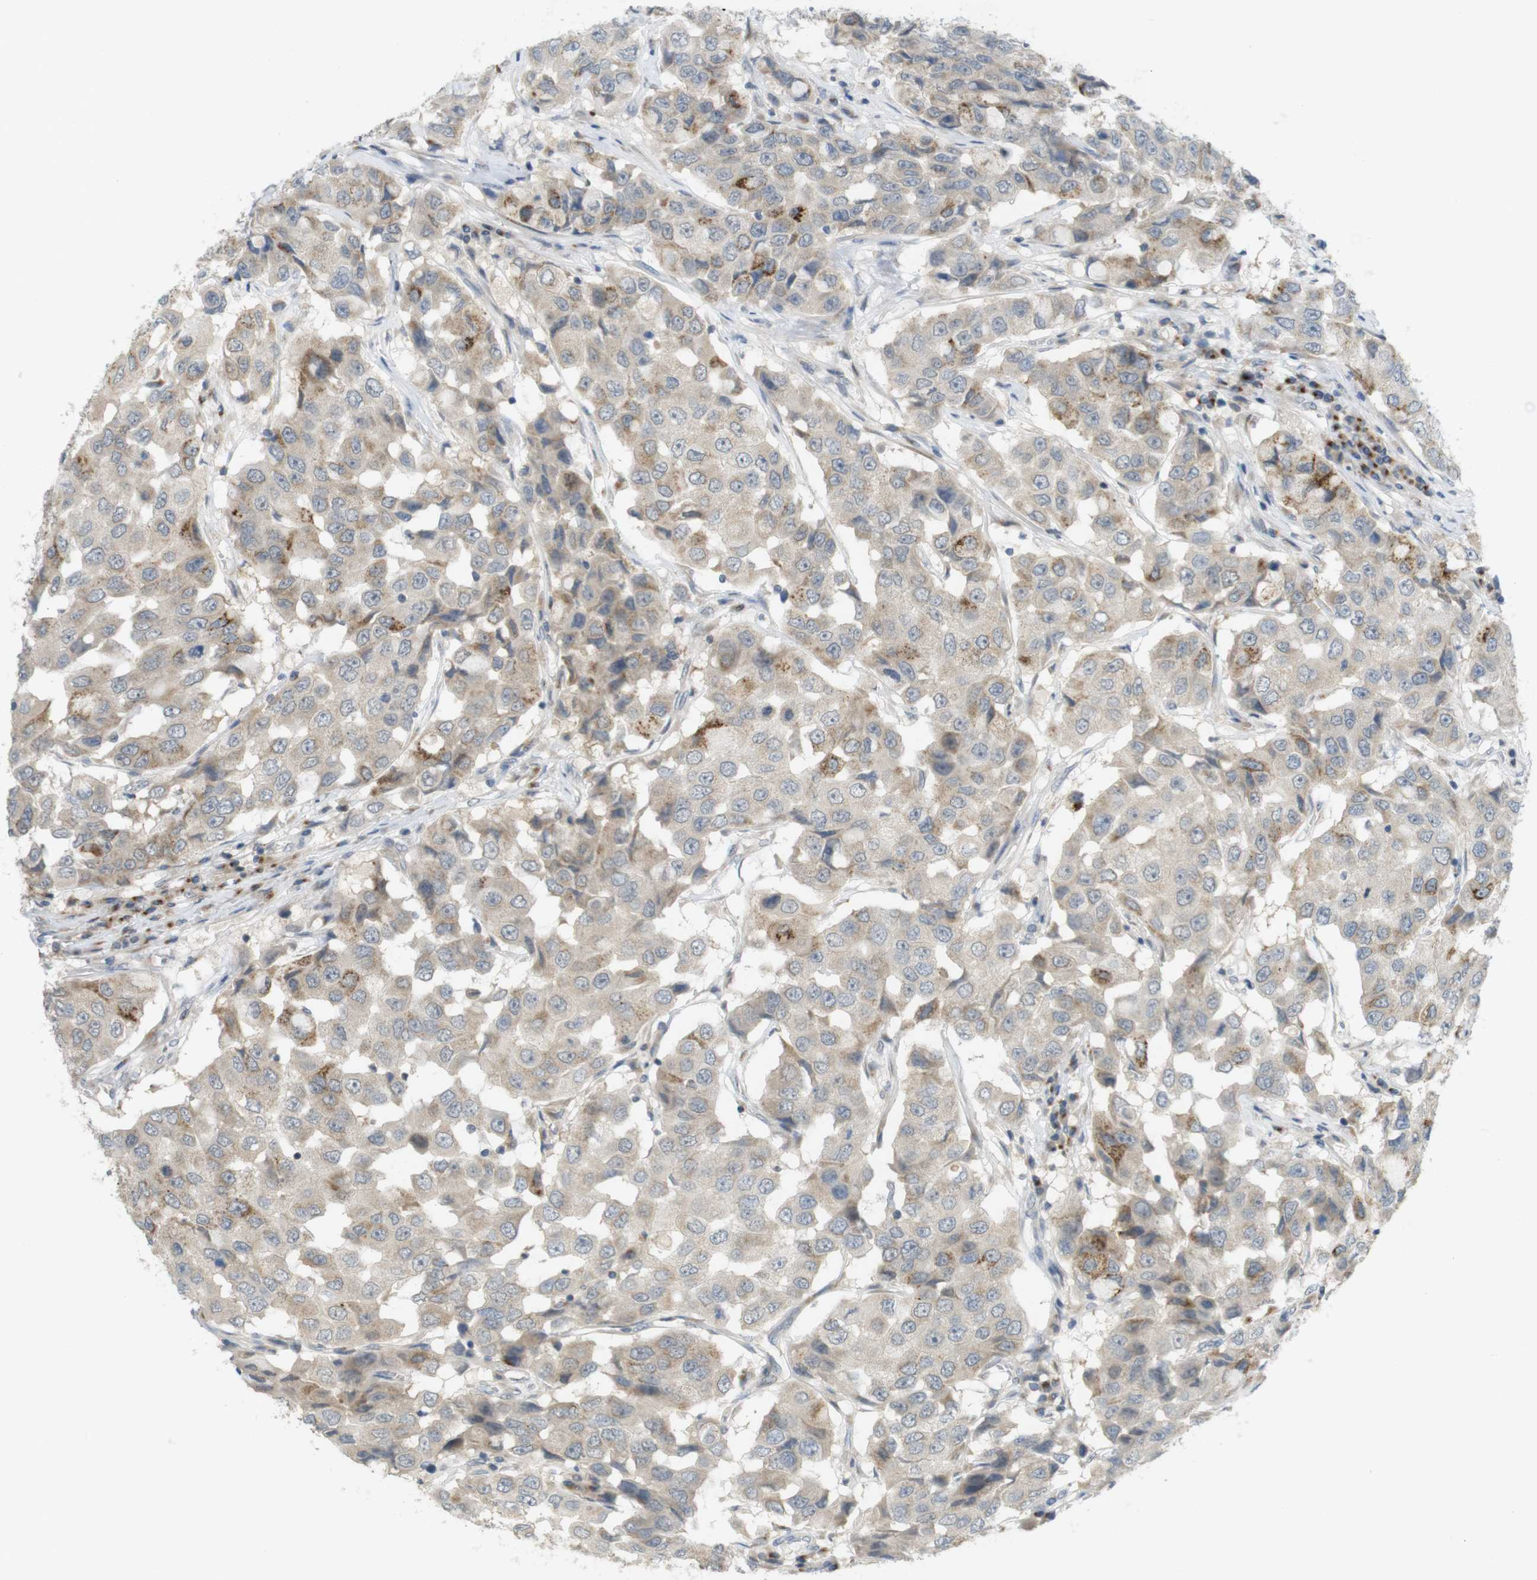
{"staining": {"intensity": "moderate", "quantity": "25%-75%", "location": "cytoplasmic/membranous"}, "tissue": "breast cancer", "cell_type": "Tumor cells", "image_type": "cancer", "snomed": [{"axis": "morphology", "description": "Duct carcinoma"}, {"axis": "topography", "description": "Breast"}], "caption": "Protein staining of breast intraductal carcinoma tissue shows moderate cytoplasmic/membranous positivity in approximately 25%-75% of tumor cells.", "gene": "YIPF3", "patient": {"sex": "female", "age": 27}}